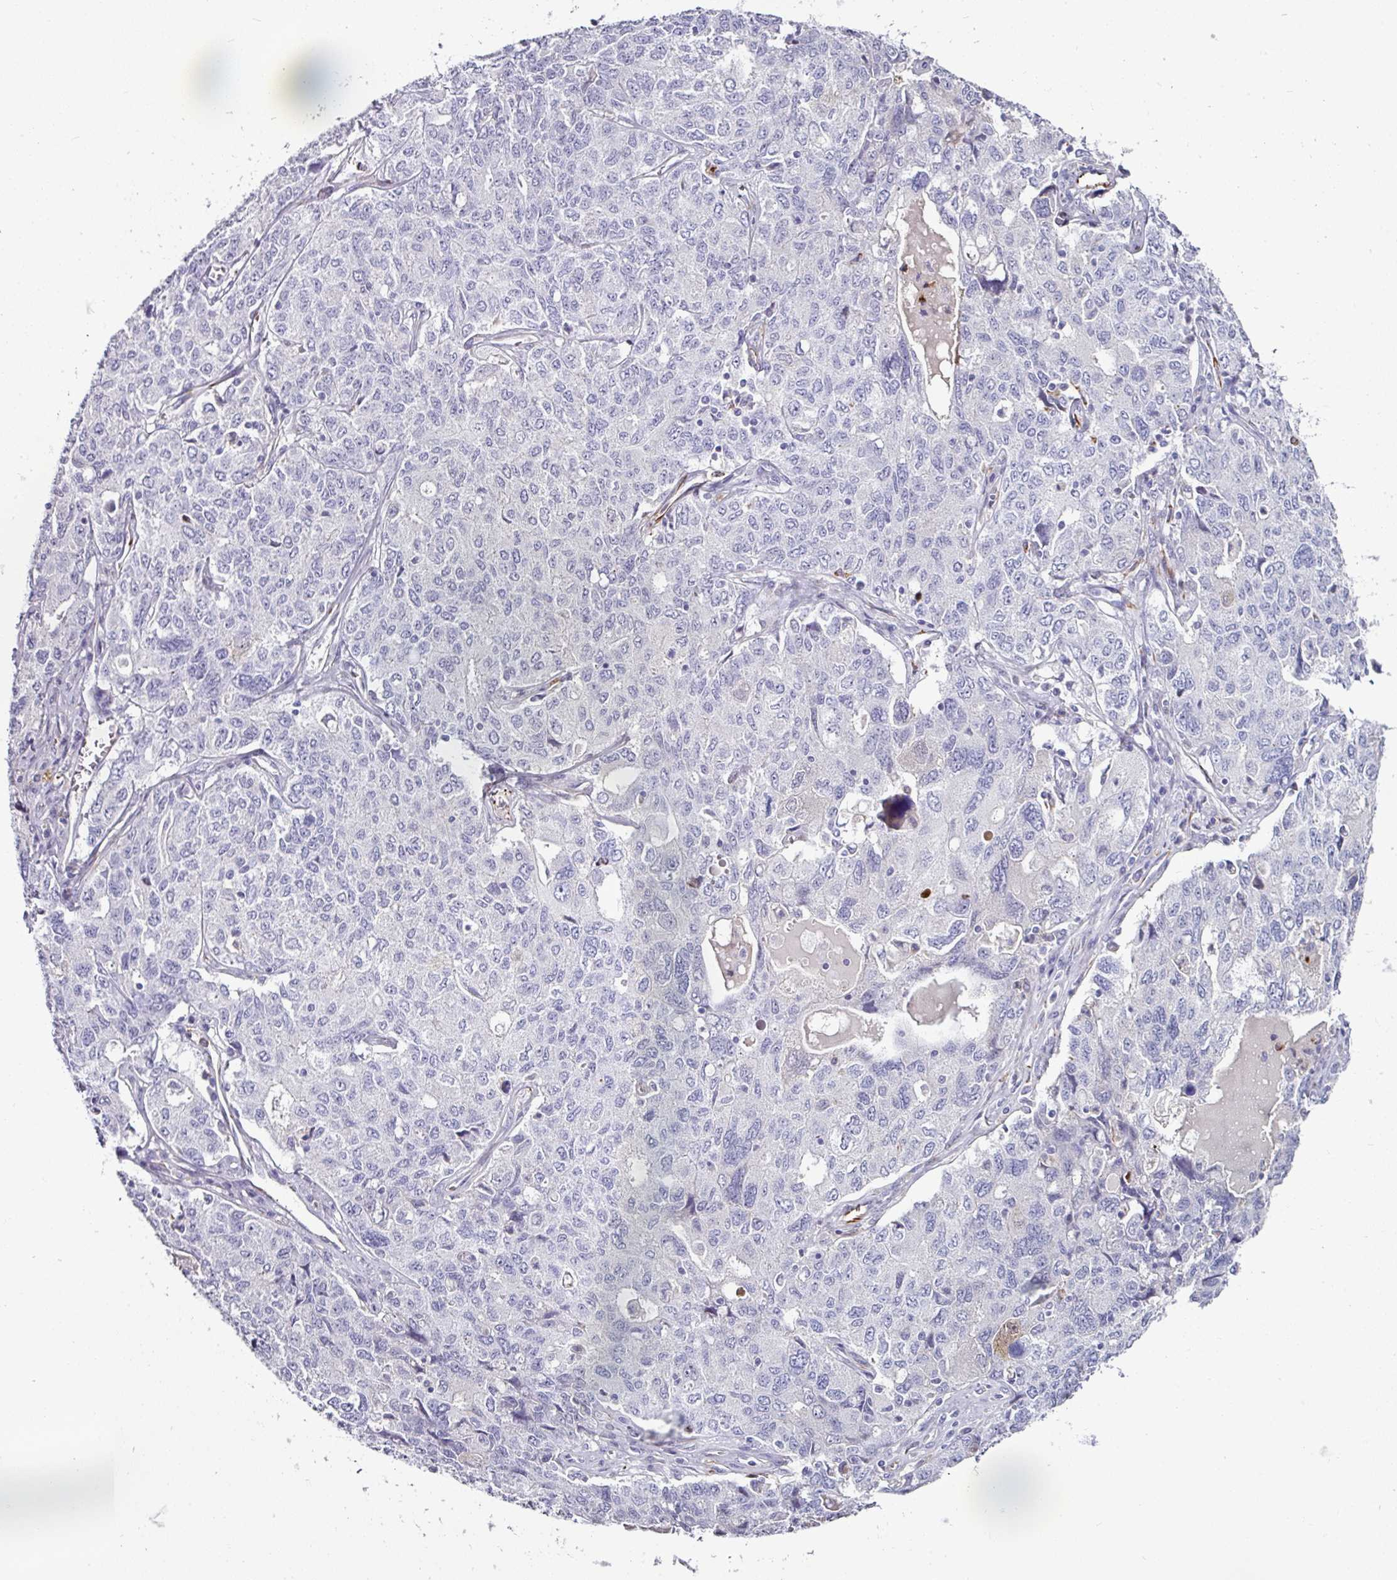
{"staining": {"intensity": "negative", "quantity": "none", "location": "none"}, "tissue": "ovarian cancer", "cell_type": "Tumor cells", "image_type": "cancer", "snomed": [{"axis": "morphology", "description": "Carcinoma, endometroid"}, {"axis": "topography", "description": "Ovary"}], "caption": "Ovarian cancer was stained to show a protein in brown. There is no significant expression in tumor cells.", "gene": "TMPRSS9", "patient": {"sex": "female", "age": 62}}